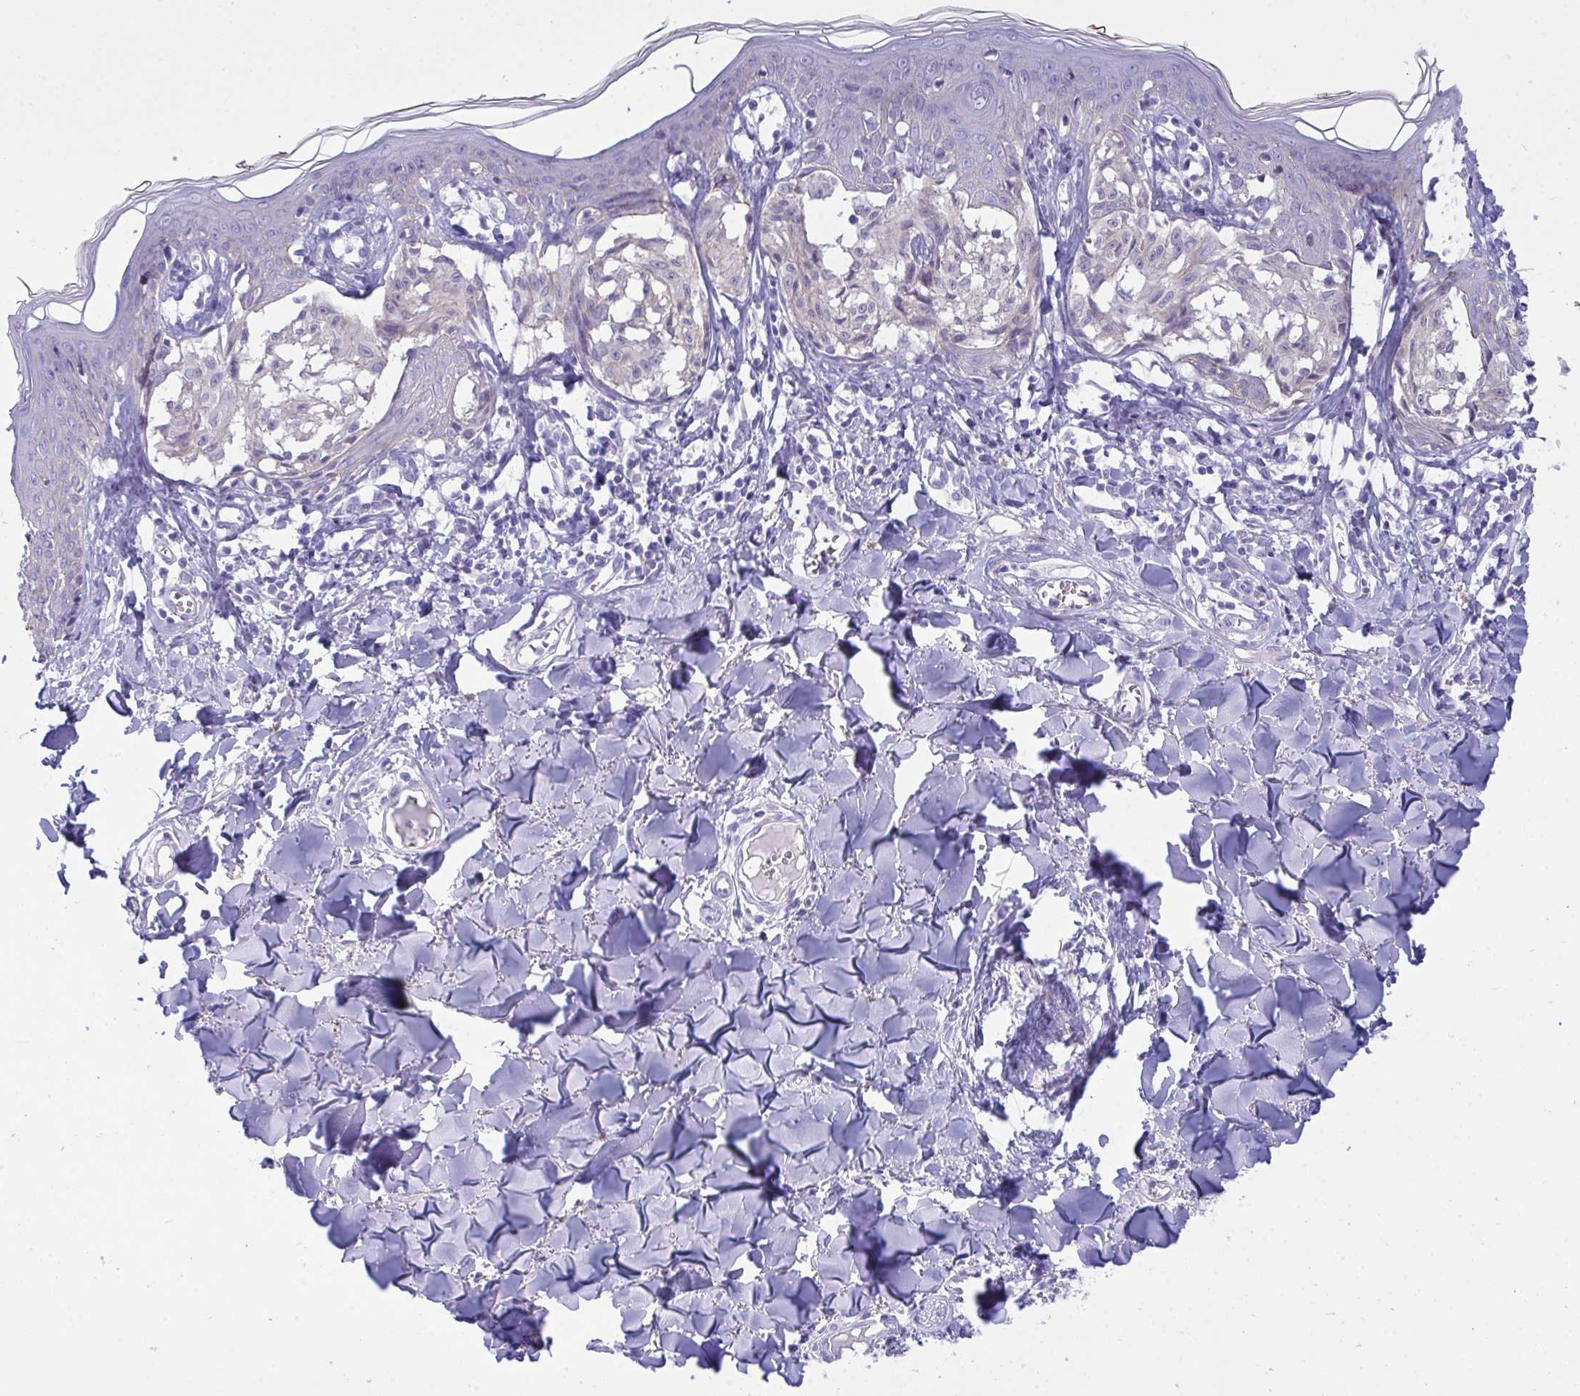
{"staining": {"intensity": "negative", "quantity": "none", "location": "none"}, "tissue": "melanoma", "cell_type": "Tumor cells", "image_type": "cancer", "snomed": [{"axis": "morphology", "description": "Malignant melanoma, NOS"}, {"axis": "topography", "description": "Skin"}], "caption": "High magnification brightfield microscopy of melanoma stained with DAB (brown) and counterstained with hematoxylin (blue): tumor cells show no significant staining.", "gene": "GLB1L2", "patient": {"sex": "female", "age": 43}}